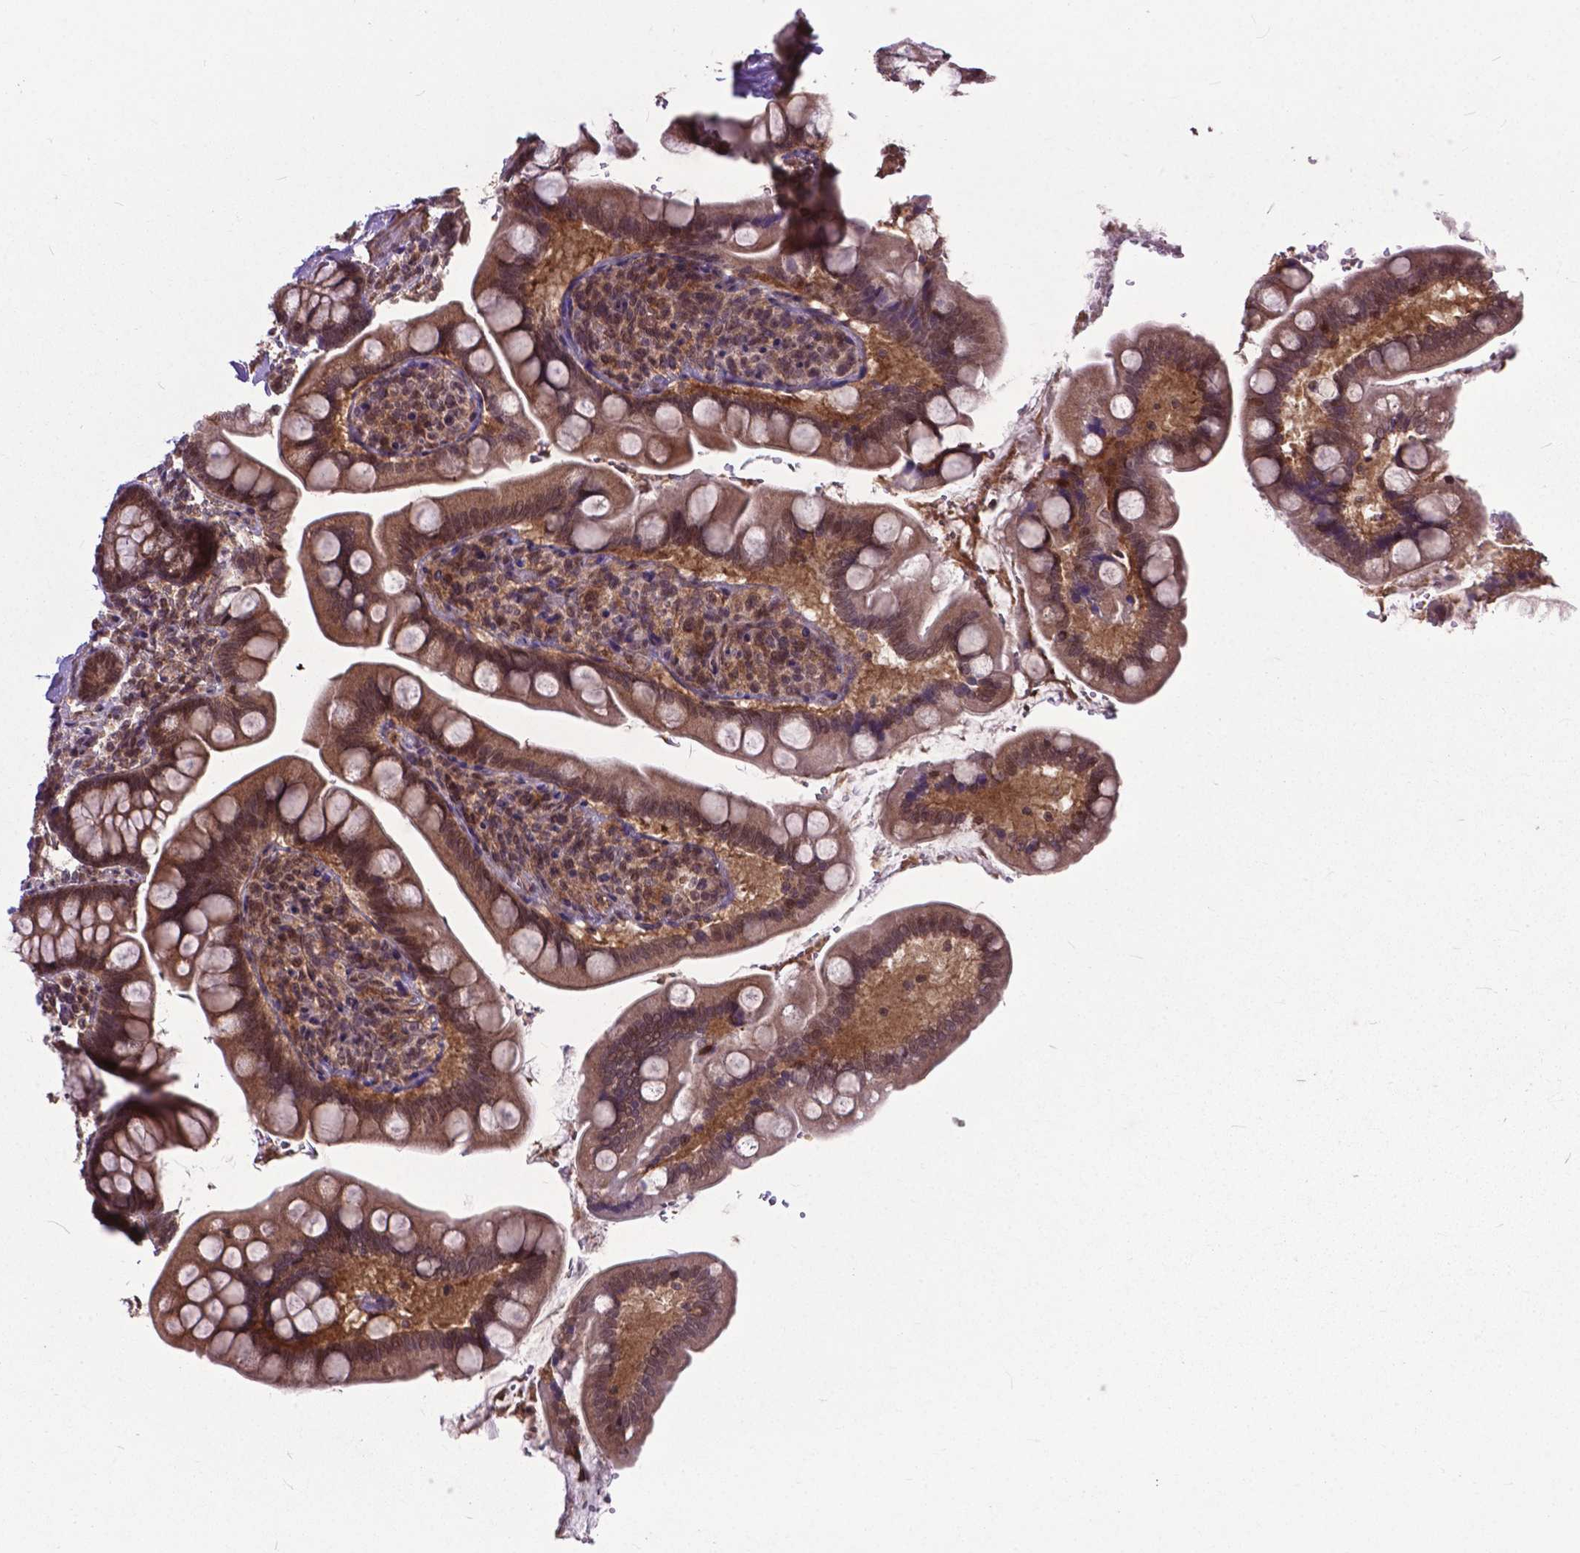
{"staining": {"intensity": "moderate", "quantity": ">75%", "location": "cytoplasmic/membranous,nuclear"}, "tissue": "small intestine", "cell_type": "Glandular cells", "image_type": "normal", "snomed": [{"axis": "morphology", "description": "Normal tissue, NOS"}, {"axis": "topography", "description": "Small intestine"}], "caption": "The histopathology image exhibits a brown stain indicating the presence of a protein in the cytoplasmic/membranous,nuclear of glandular cells in small intestine.", "gene": "OTUB1", "patient": {"sex": "female", "age": 56}}